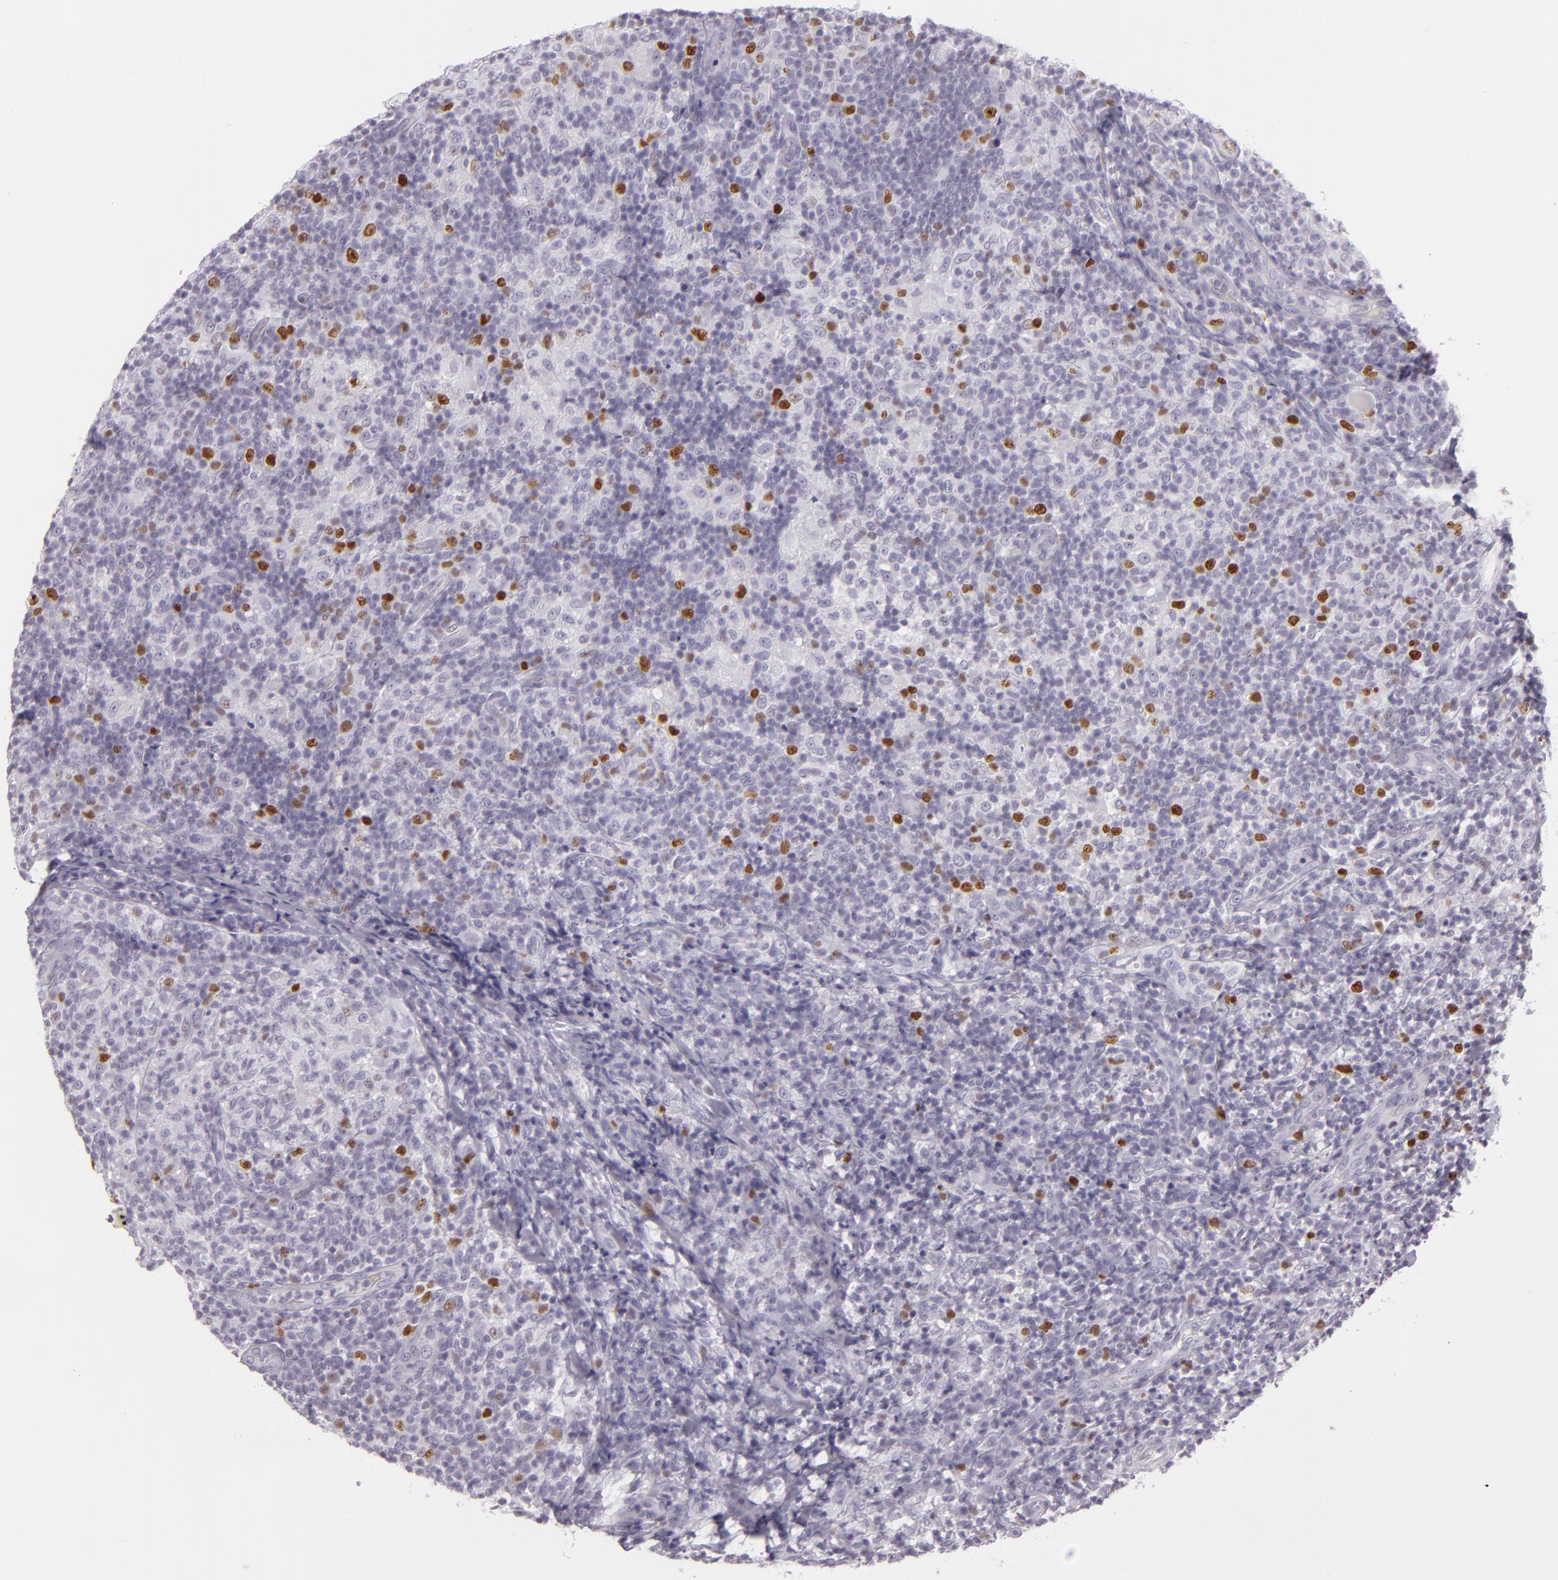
{"staining": {"intensity": "moderate", "quantity": "<25%", "location": "nuclear"}, "tissue": "lymph node", "cell_type": "Non-germinal center cells", "image_type": "normal", "snomed": [{"axis": "morphology", "description": "Normal tissue, NOS"}, {"axis": "morphology", "description": "Inflammation, NOS"}, {"axis": "topography", "description": "Lymph node"}], "caption": "Lymph node stained with DAB IHC shows low levels of moderate nuclear staining in about <25% of non-germinal center cells. (IHC, brightfield microscopy, high magnification).", "gene": "MCM3", "patient": {"sex": "male", "age": 46}}